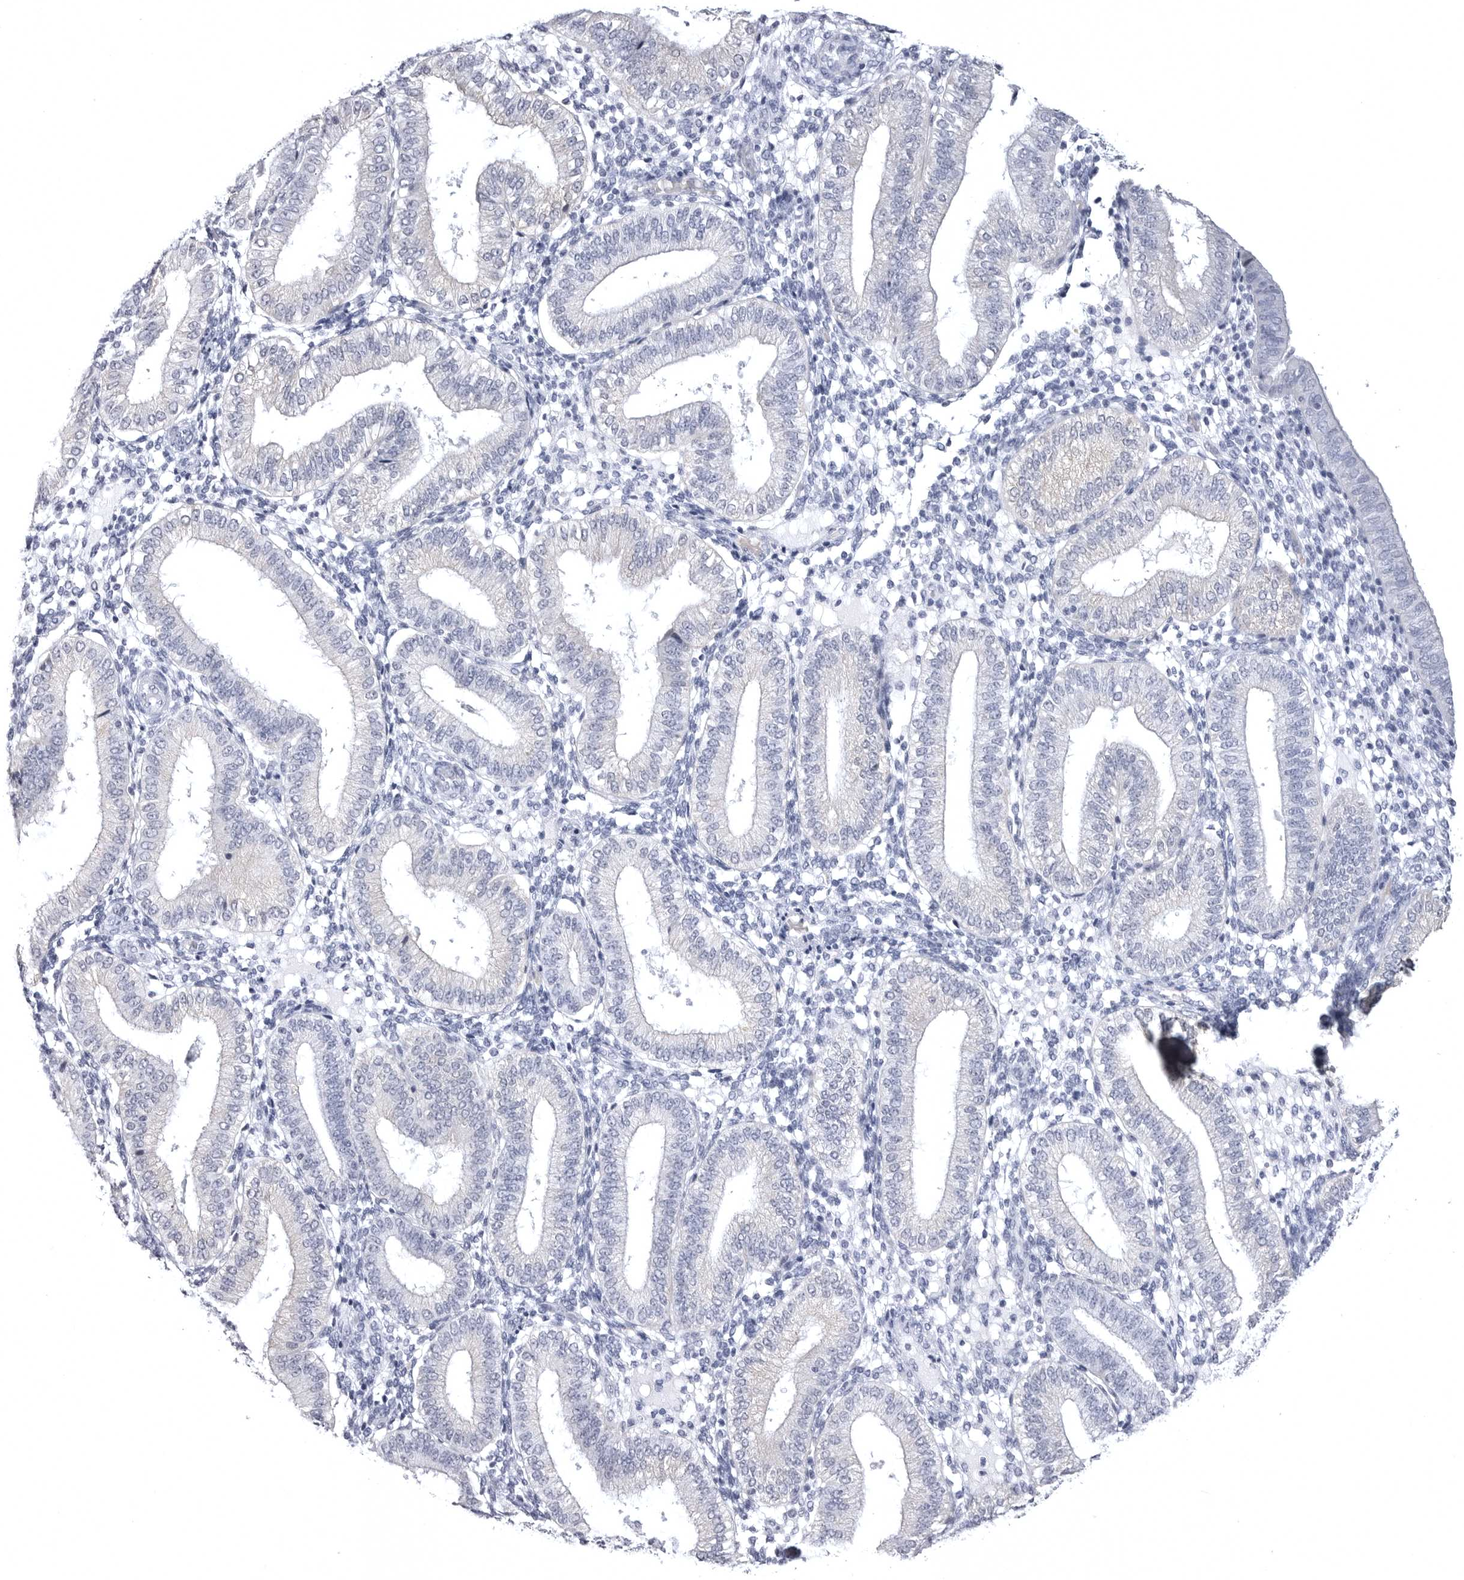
{"staining": {"intensity": "negative", "quantity": "none", "location": "none"}, "tissue": "endometrium", "cell_type": "Cells in endometrial stroma", "image_type": "normal", "snomed": [{"axis": "morphology", "description": "Normal tissue, NOS"}, {"axis": "topography", "description": "Endometrium"}], "caption": "DAB immunohistochemical staining of normal human endometrium exhibits no significant expression in cells in endometrial stroma.", "gene": "STAP2", "patient": {"sex": "female", "age": 39}}